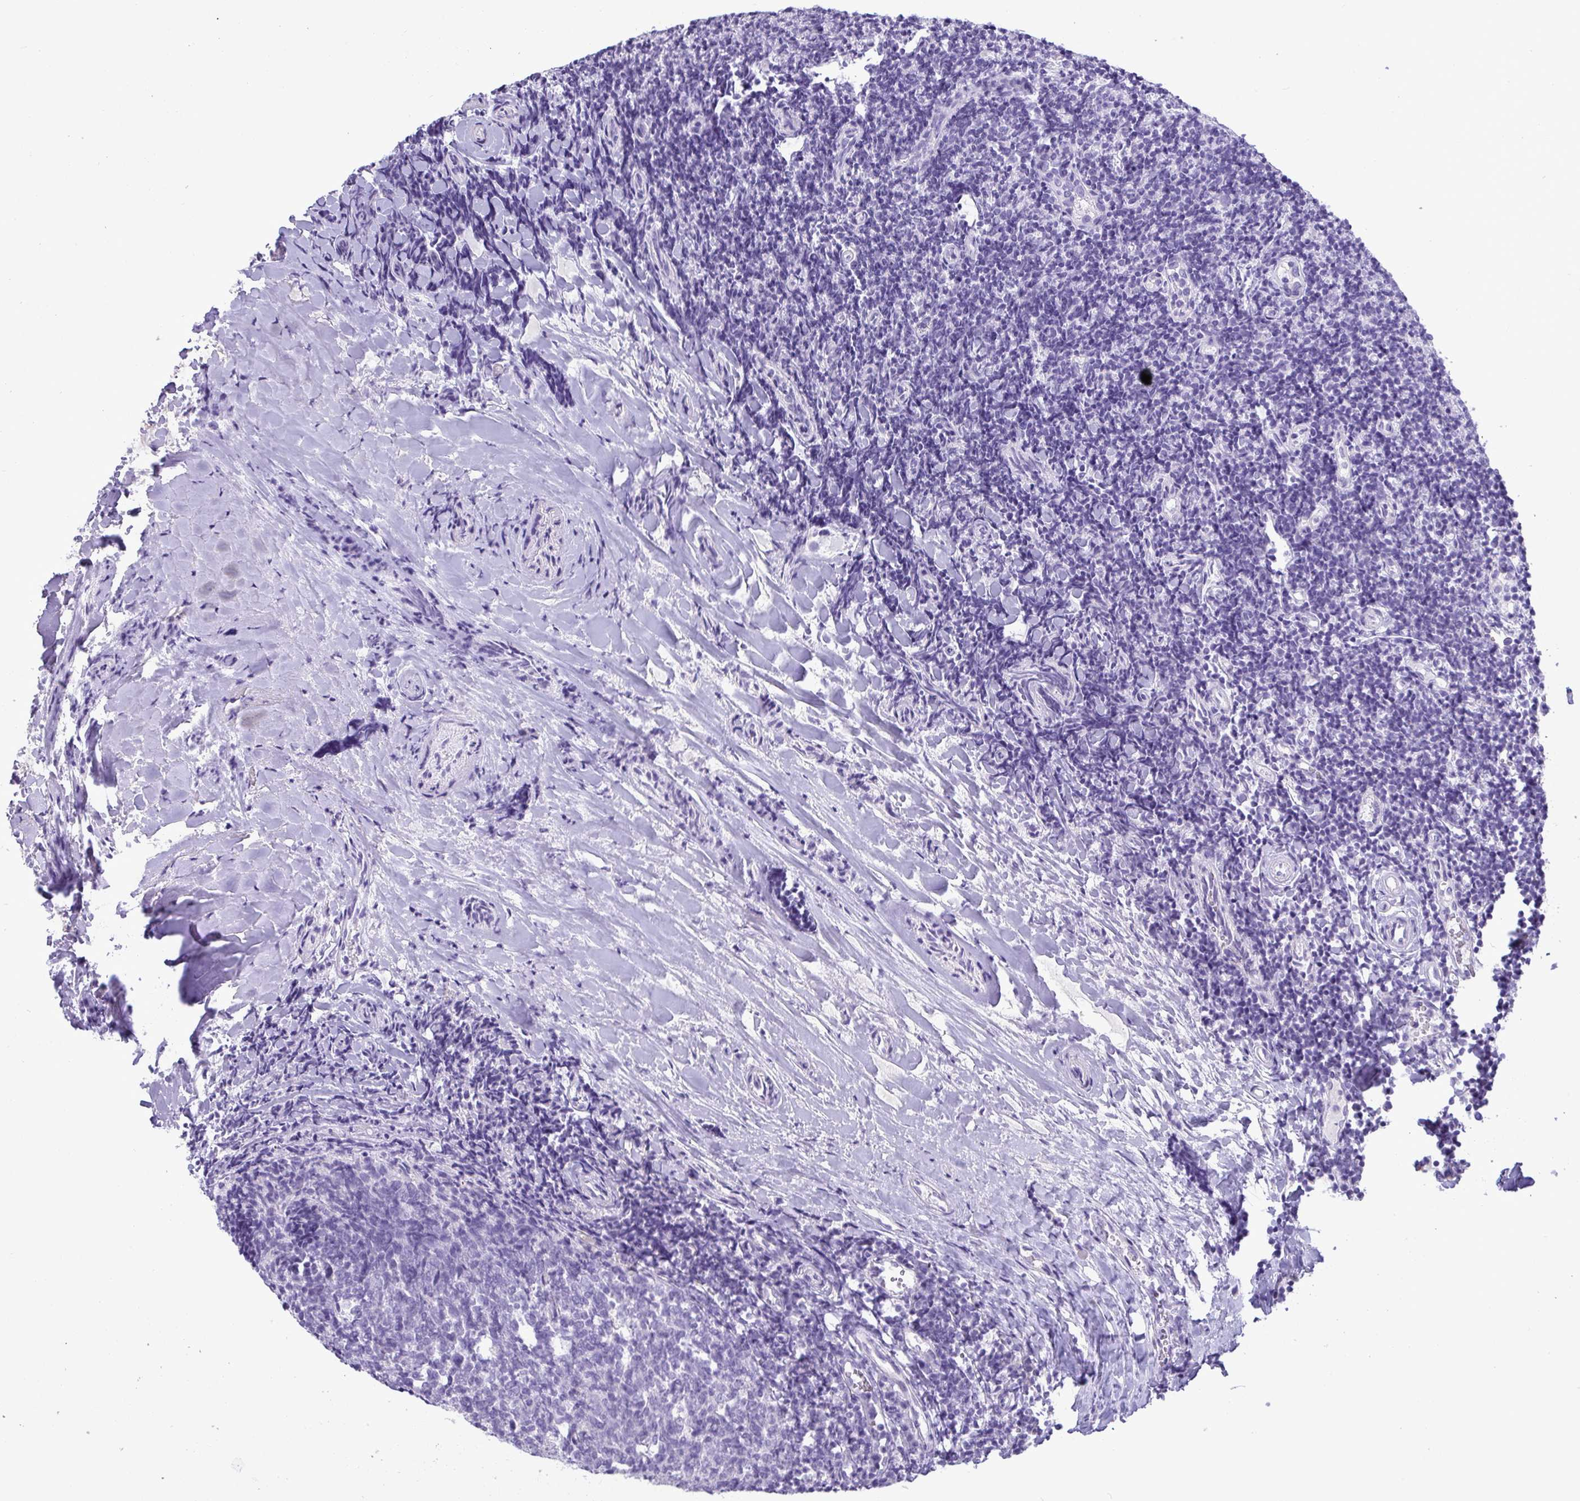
{"staining": {"intensity": "negative", "quantity": "none", "location": "none"}, "tissue": "tonsil", "cell_type": "Germinal center cells", "image_type": "normal", "snomed": [{"axis": "morphology", "description": "Normal tissue, NOS"}, {"axis": "topography", "description": "Tonsil"}], "caption": "IHC histopathology image of normal tonsil stained for a protein (brown), which reveals no positivity in germinal center cells. (DAB IHC with hematoxylin counter stain).", "gene": "C4orf33", "patient": {"sex": "female", "age": 10}}